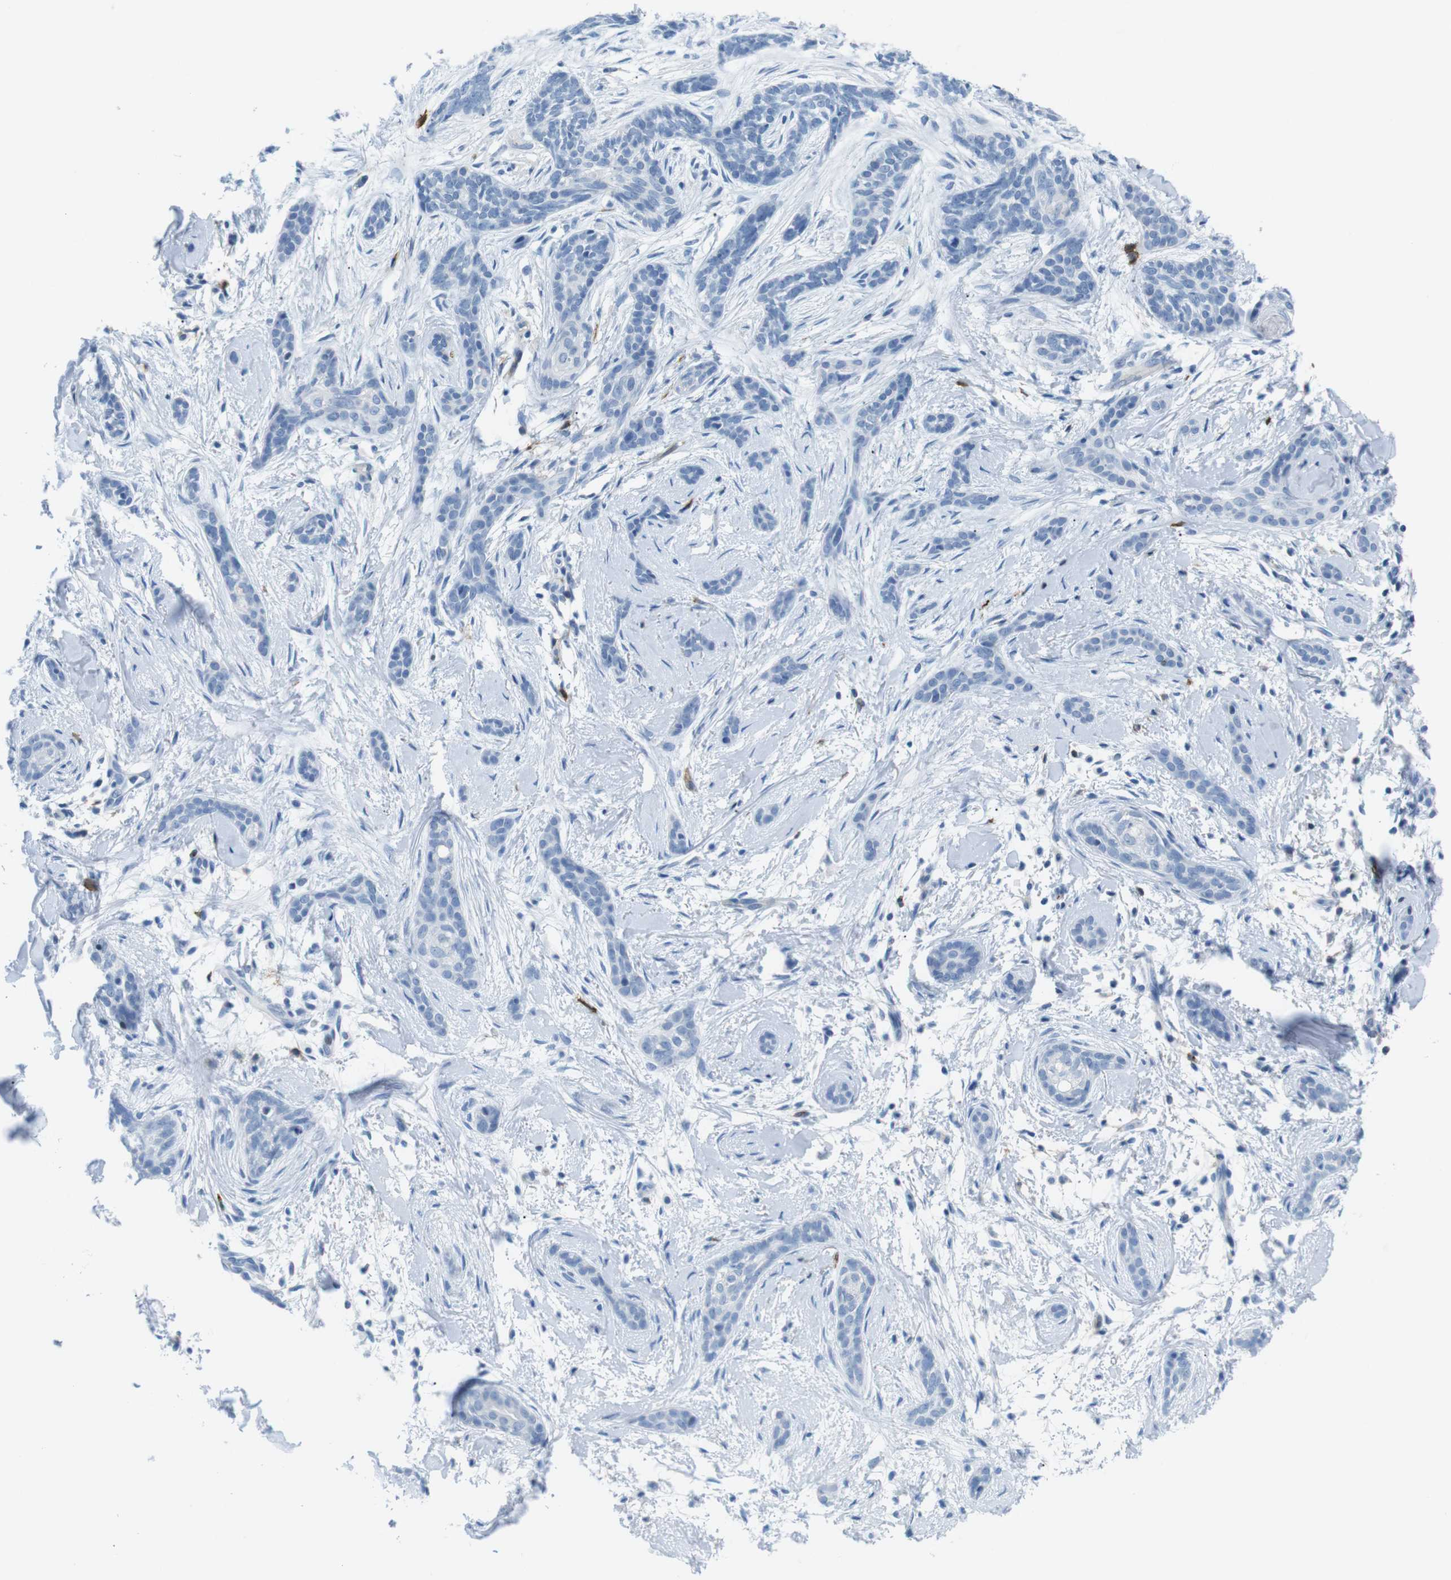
{"staining": {"intensity": "negative", "quantity": "none", "location": "none"}, "tissue": "skin cancer", "cell_type": "Tumor cells", "image_type": "cancer", "snomed": [{"axis": "morphology", "description": "Basal cell carcinoma"}, {"axis": "morphology", "description": "Adnexal tumor, benign"}, {"axis": "topography", "description": "Skin"}], "caption": "IHC image of neoplastic tissue: human skin cancer stained with DAB (3,3'-diaminobenzidine) shows no significant protein staining in tumor cells.", "gene": "TNFRSF4", "patient": {"sex": "female", "age": 42}}